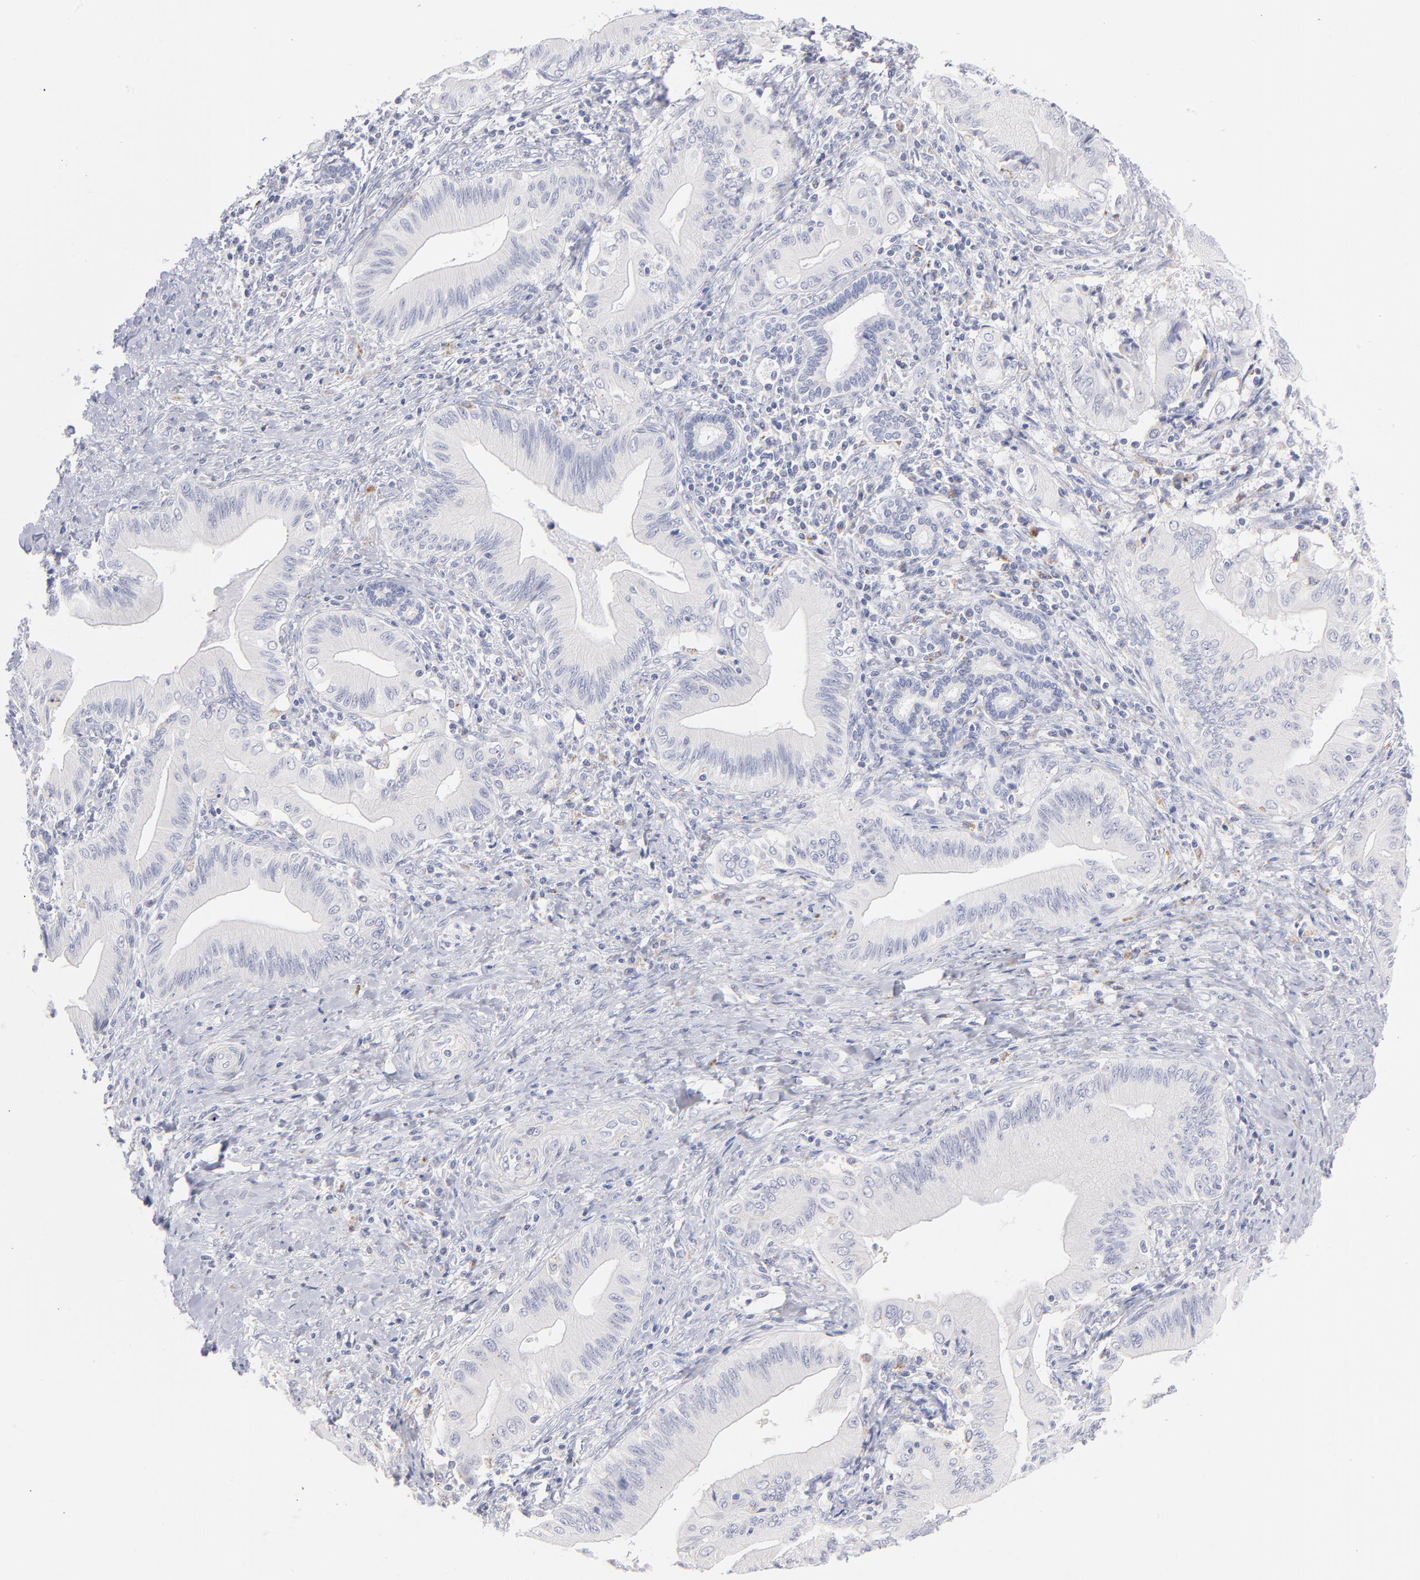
{"staining": {"intensity": "negative", "quantity": "none", "location": "none"}, "tissue": "liver cancer", "cell_type": "Tumor cells", "image_type": "cancer", "snomed": [{"axis": "morphology", "description": "Cholangiocarcinoma"}, {"axis": "topography", "description": "Liver"}], "caption": "Immunohistochemistry (IHC) micrograph of human liver cancer (cholangiocarcinoma) stained for a protein (brown), which exhibits no staining in tumor cells.", "gene": "MTHFD2", "patient": {"sex": "male", "age": 58}}